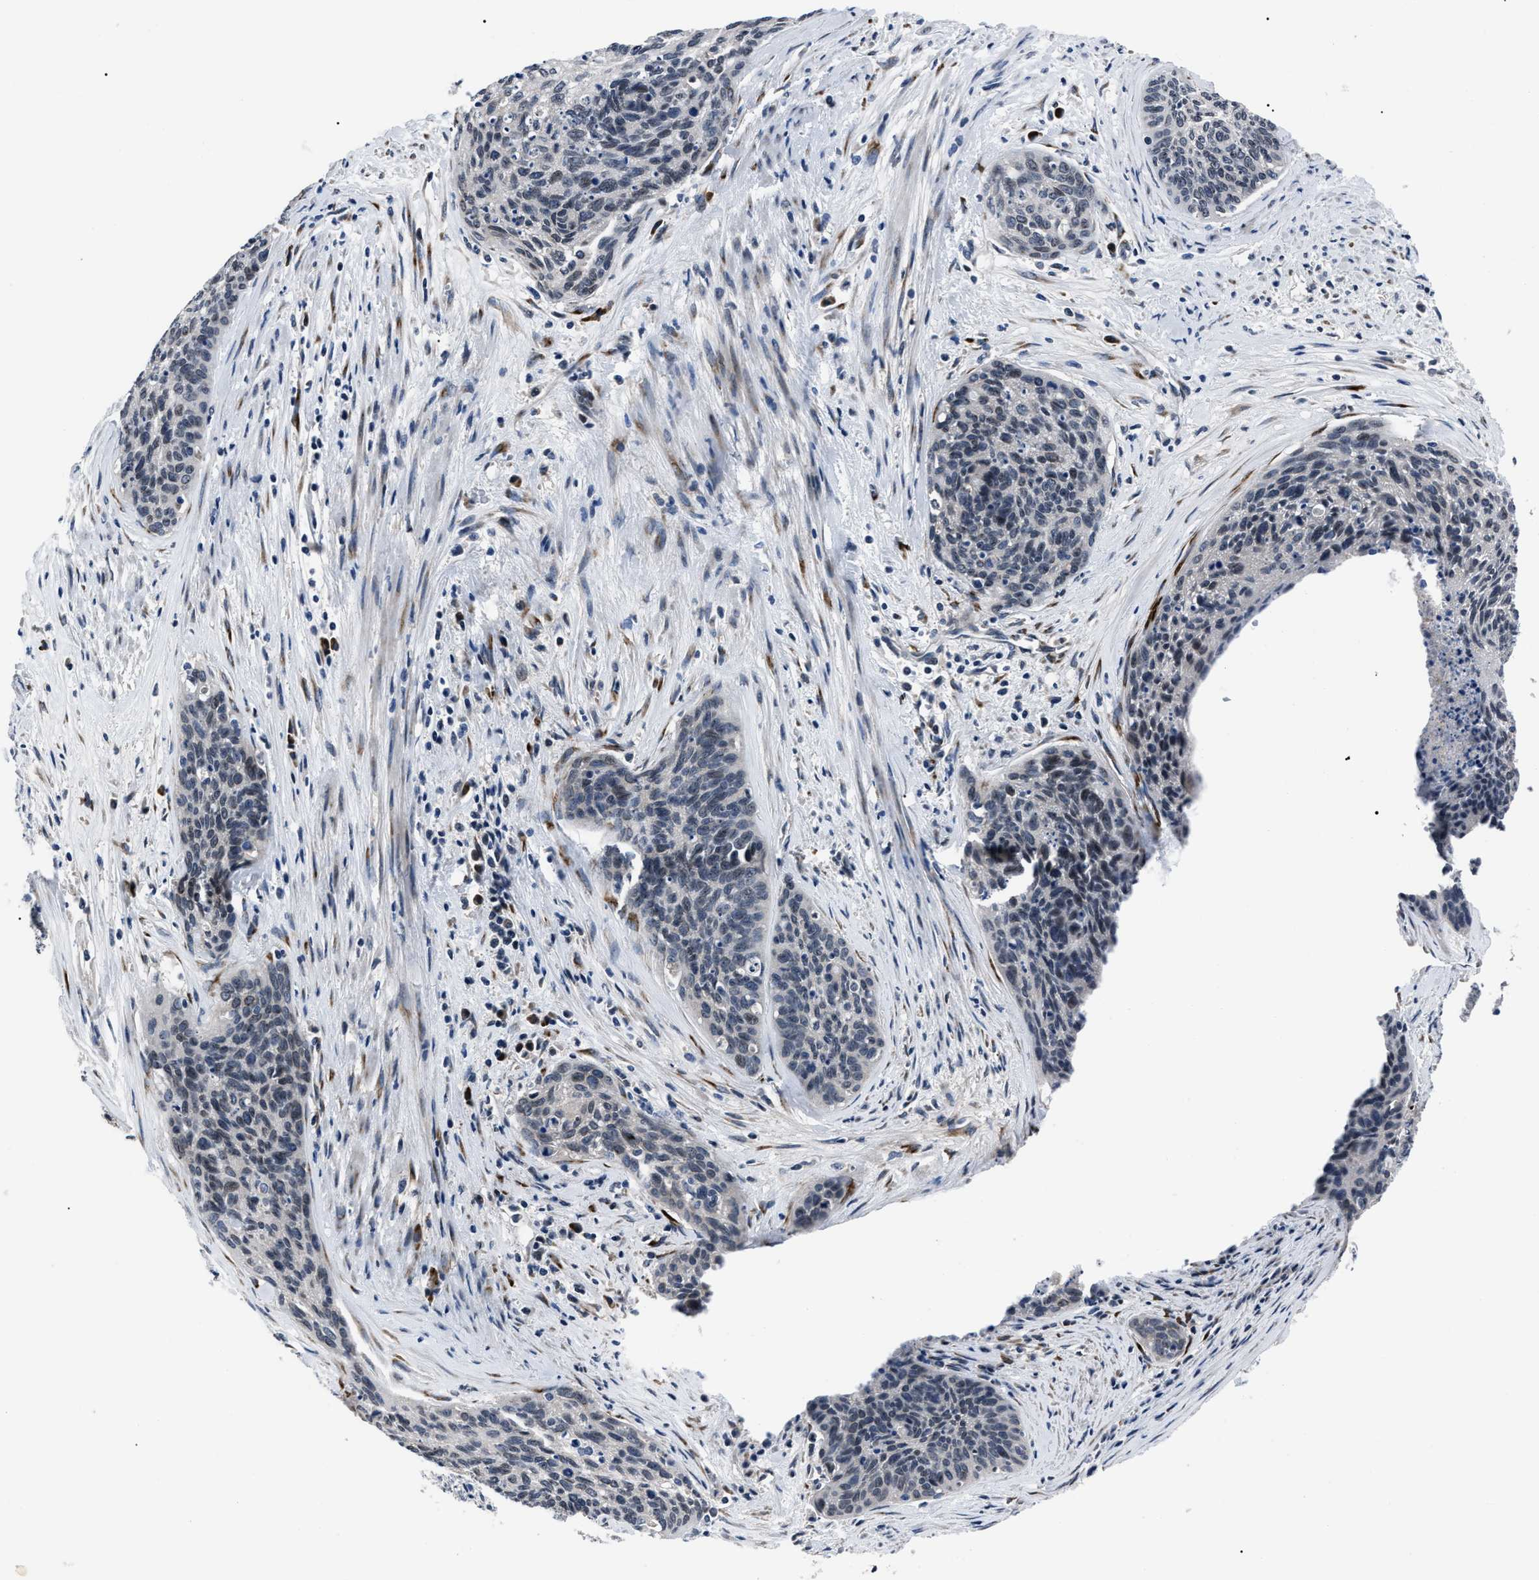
{"staining": {"intensity": "weak", "quantity": "<25%", "location": "cytoplasmic/membranous"}, "tissue": "cervical cancer", "cell_type": "Tumor cells", "image_type": "cancer", "snomed": [{"axis": "morphology", "description": "Squamous cell carcinoma, NOS"}, {"axis": "topography", "description": "Cervix"}], "caption": "This histopathology image is of cervical squamous cell carcinoma stained with immunohistochemistry to label a protein in brown with the nuclei are counter-stained blue. There is no positivity in tumor cells. Nuclei are stained in blue.", "gene": "LRRC14", "patient": {"sex": "female", "age": 55}}